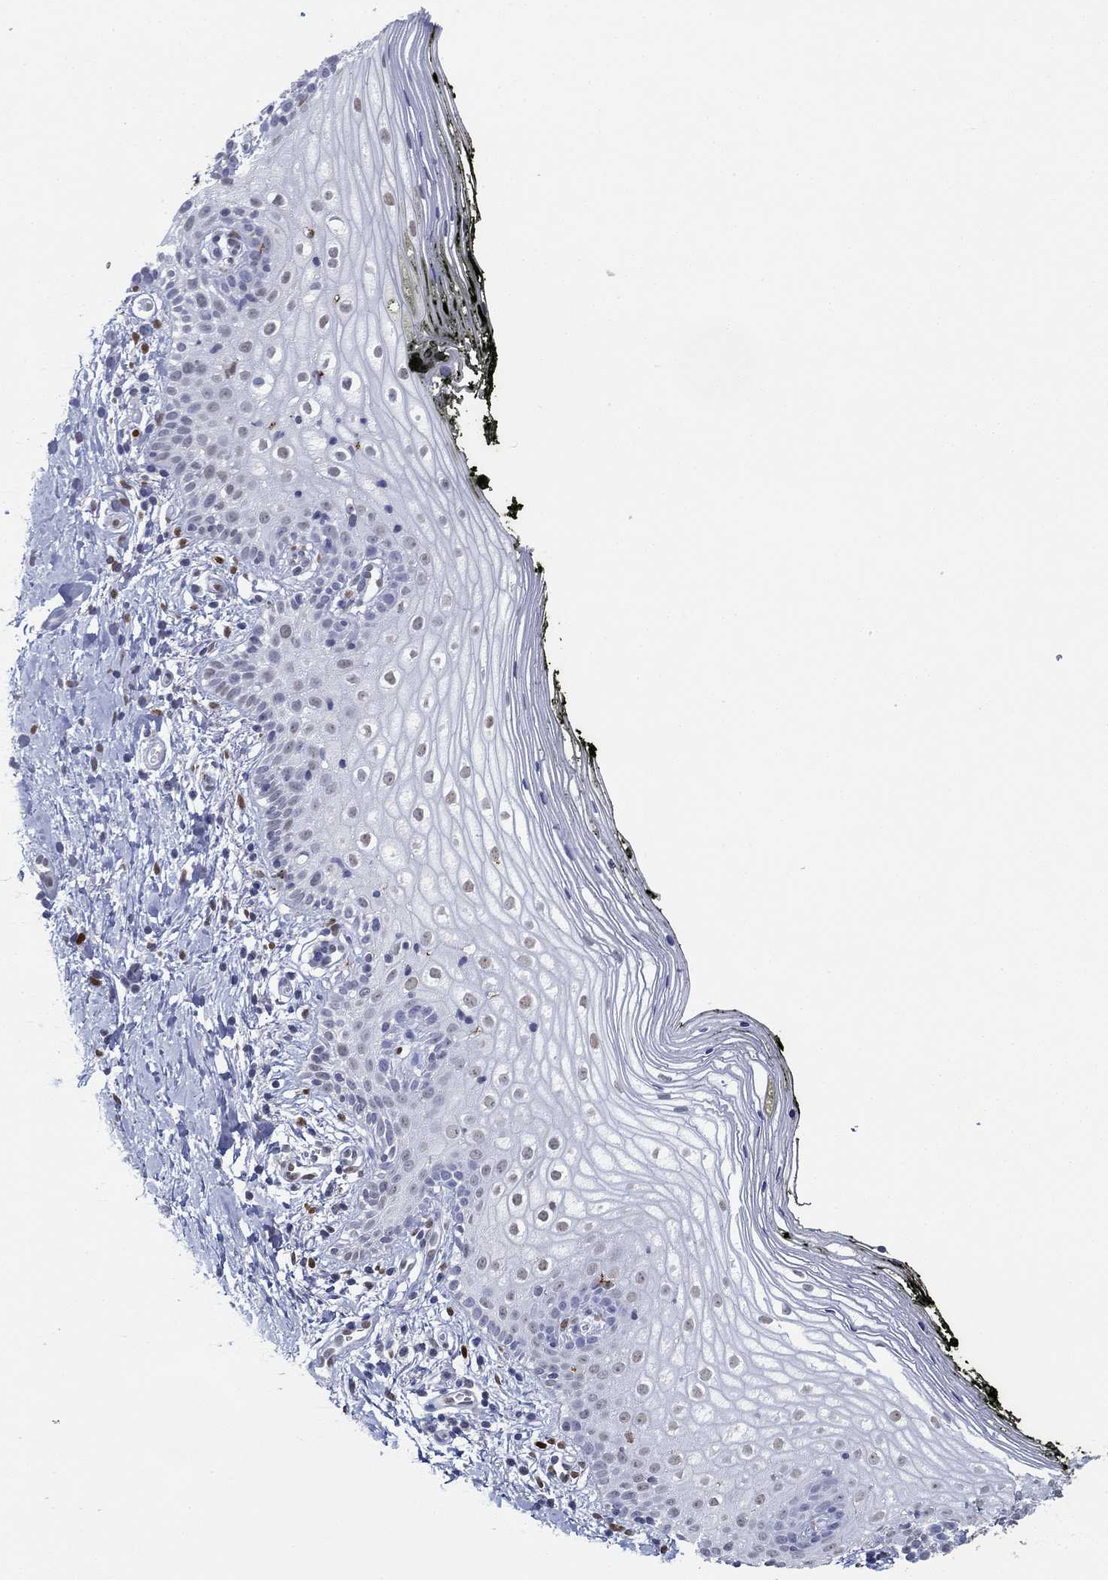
{"staining": {"intensity": "negative", "quantity": "none", "location": "none"}, "tissue": "vagina", "cell_type": "Squamous epithelial cells", "image_type": "normal", "snomed": [{"axis": "morphology", "description": "Normal tissue, NOS"}, {"axis": "topography", "description": "Vagina"}], "caption": "DAB immunohistochemical staining of unremarkable vagina shows no significant positivity in squamous epithelial cells.", "gene": "GATA2", "patient": {"sex": "female", "age": 47}}